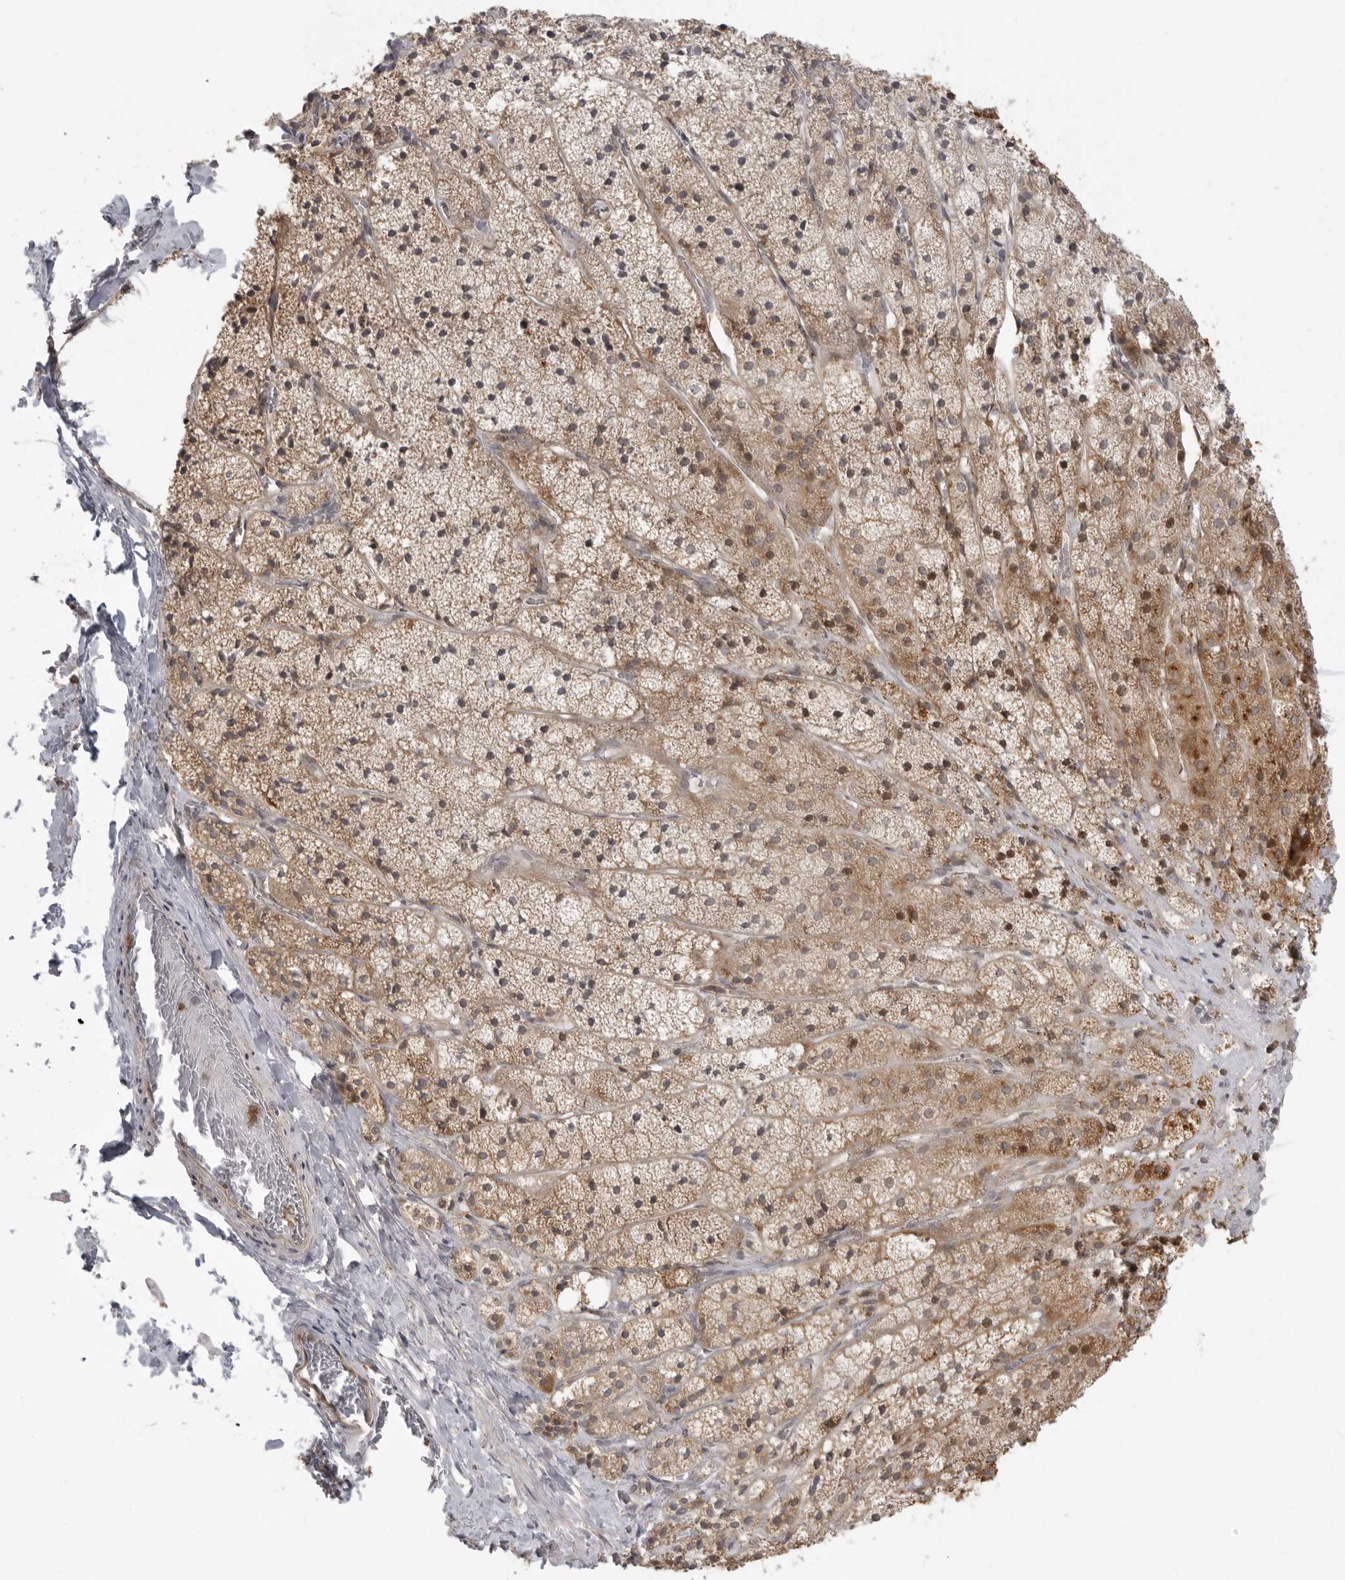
{"staining": {"intensity": "moderate", "quantity": ">75%", "location": "cytoplasmic/membranous"}, "tissue": "adrenal gland", "cell_type": "Glandular cells", "image_type": "normal", "snomed": [{"axis": "morphology", "description": "Normal tissue, NOS"}, {"axis": "topography", "description": "Adrenal gland"}], "caption": "The immunohistochemical stain shows moderate cytoplasmic/membranous positivity in glandular cells of benign adrenal gland. The staining was performed using DAB, with brown indicating positive protein expression. Nuclei are stained blue with hematoxylin.", "gene": "FAT3", "patient": {"sex": "female", "age": 44}}